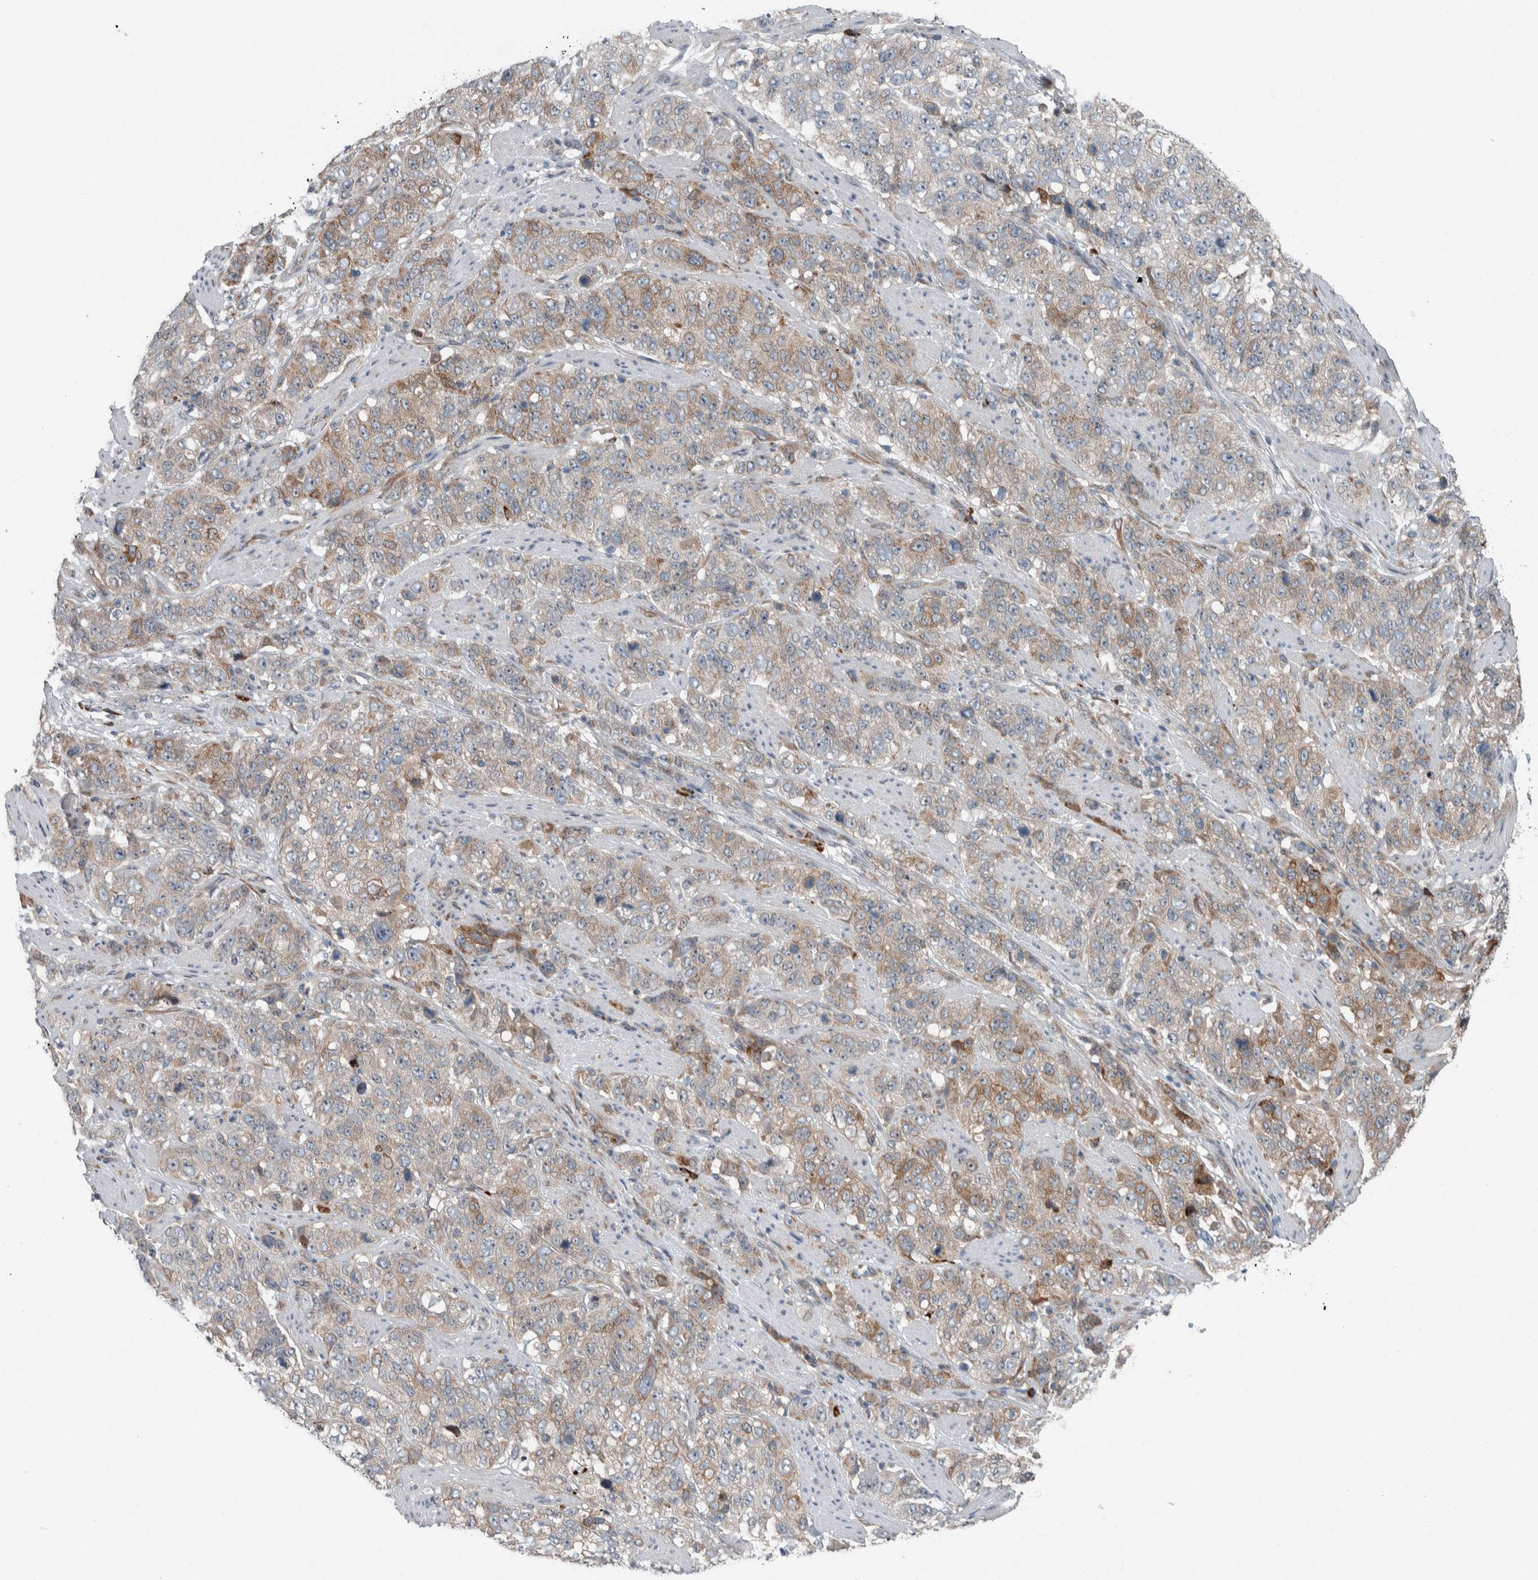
{"staining": {"intensity": "weak", "quantity": "<25%", "location": "cytoplasmic/membranous"}, "tissue": "stomach cancer", "cell_type": "Tumor cells", "image_type": "cancer", "snomed": [{"axis": "morphology", "description": "Adenocarcinoma, NOS"}, {"axis": "topography", "description": "Stomach"}], "caption": "A high-resolution photomicrograph shows immunohistochemistry (IHC) staining of adenocarcinoma (stomach), which demonstrates no significant expression in tumor cells.", "gene": "USP25", "patient": {"sex": "male", "age": 48}}